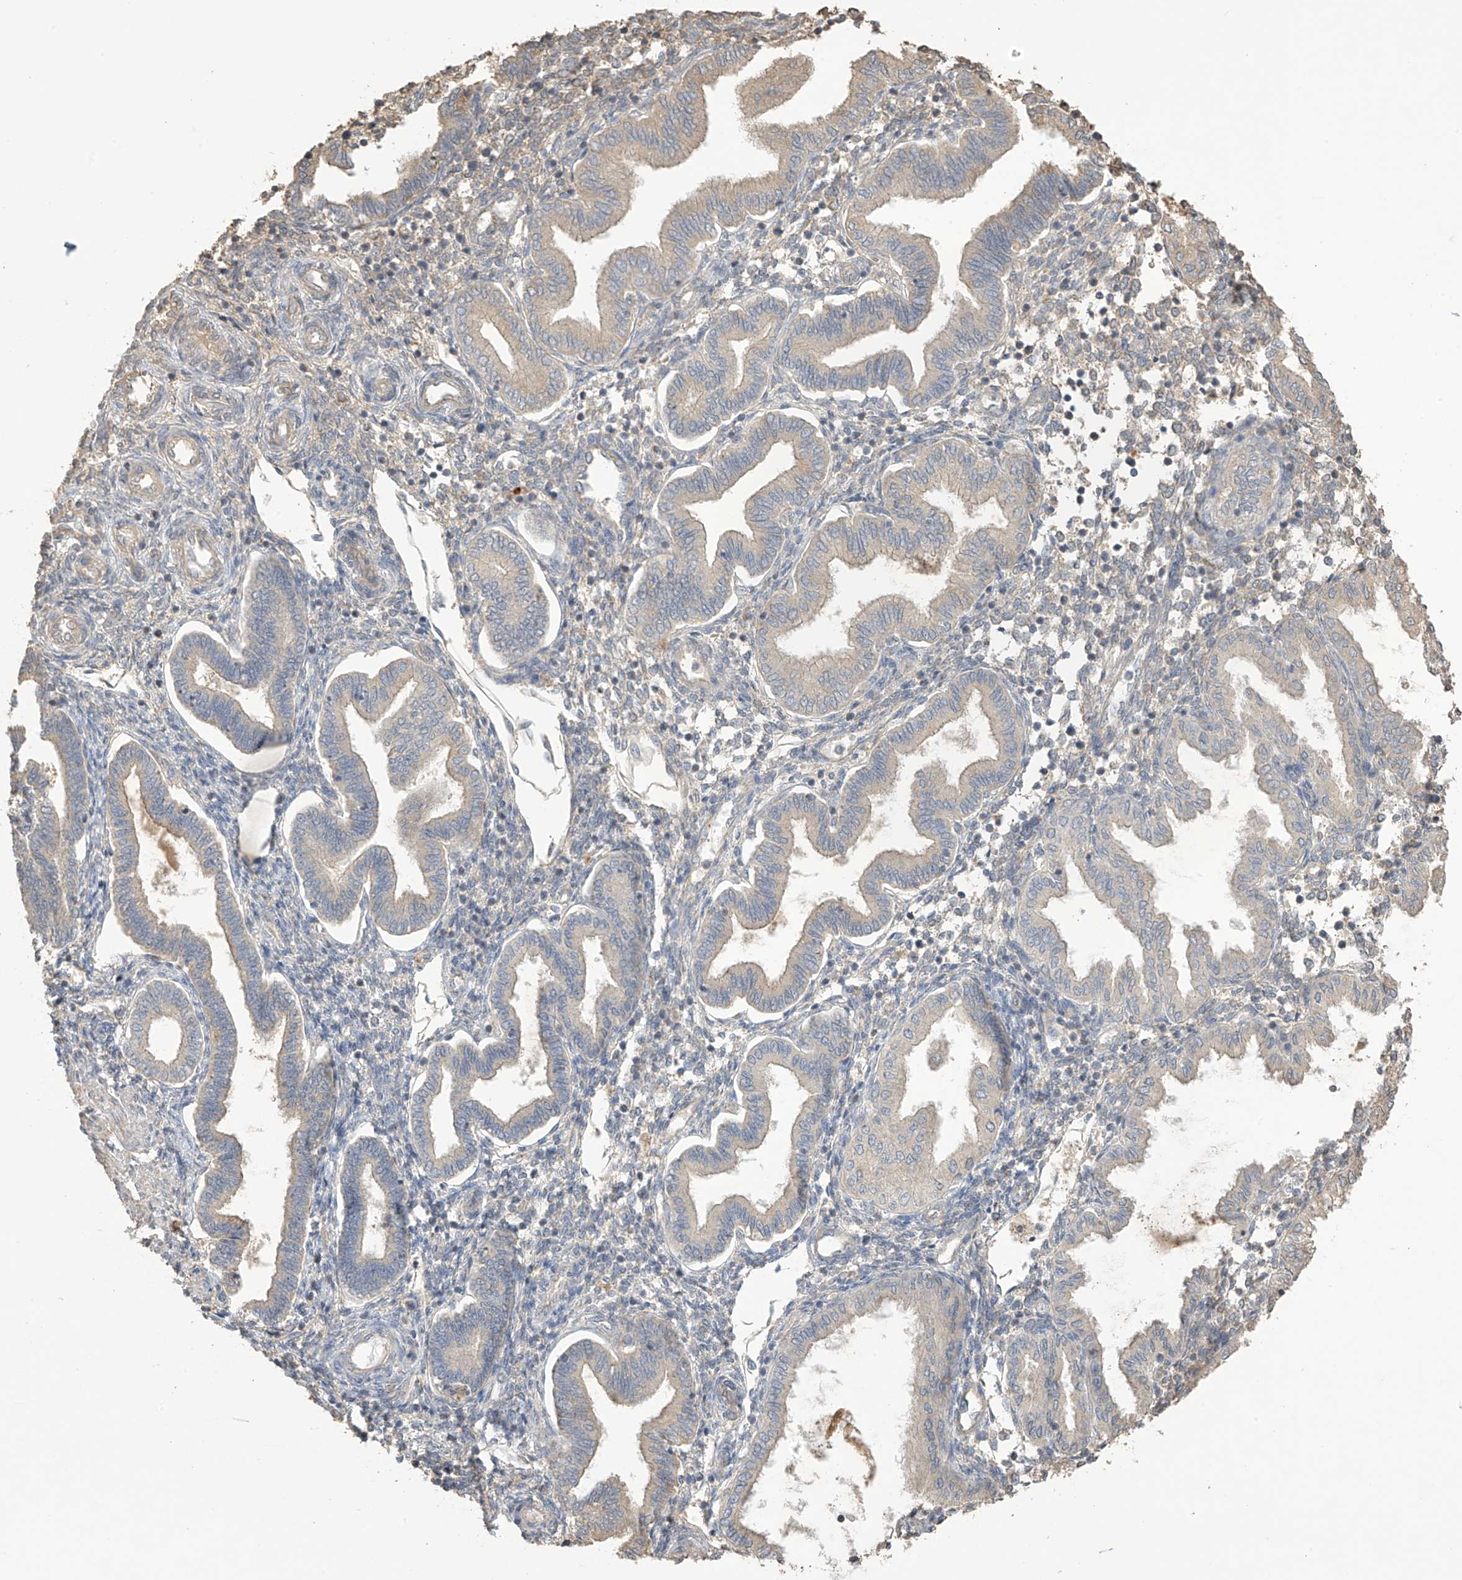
{"staining": {"intensity": "negative", "quantity": "none", "location": "none"}, "tissue": "endometrium", "cell_type": "Cells in endometrial stroma", "image_type": "normal", "snomed": [{"axis": "morphology", "description": "Normal tissue, NOS"}, {"axis": "topography", "description": "Endometrium"}], "caption": "An immunohistochemistry (IHC) histopathology image of unremarkable endometrium is shown. There is no staining in cells in endometrial stroma of endometrium.", "gene": "SLFN14", "patient": {"sex": "female", "age": 53}}